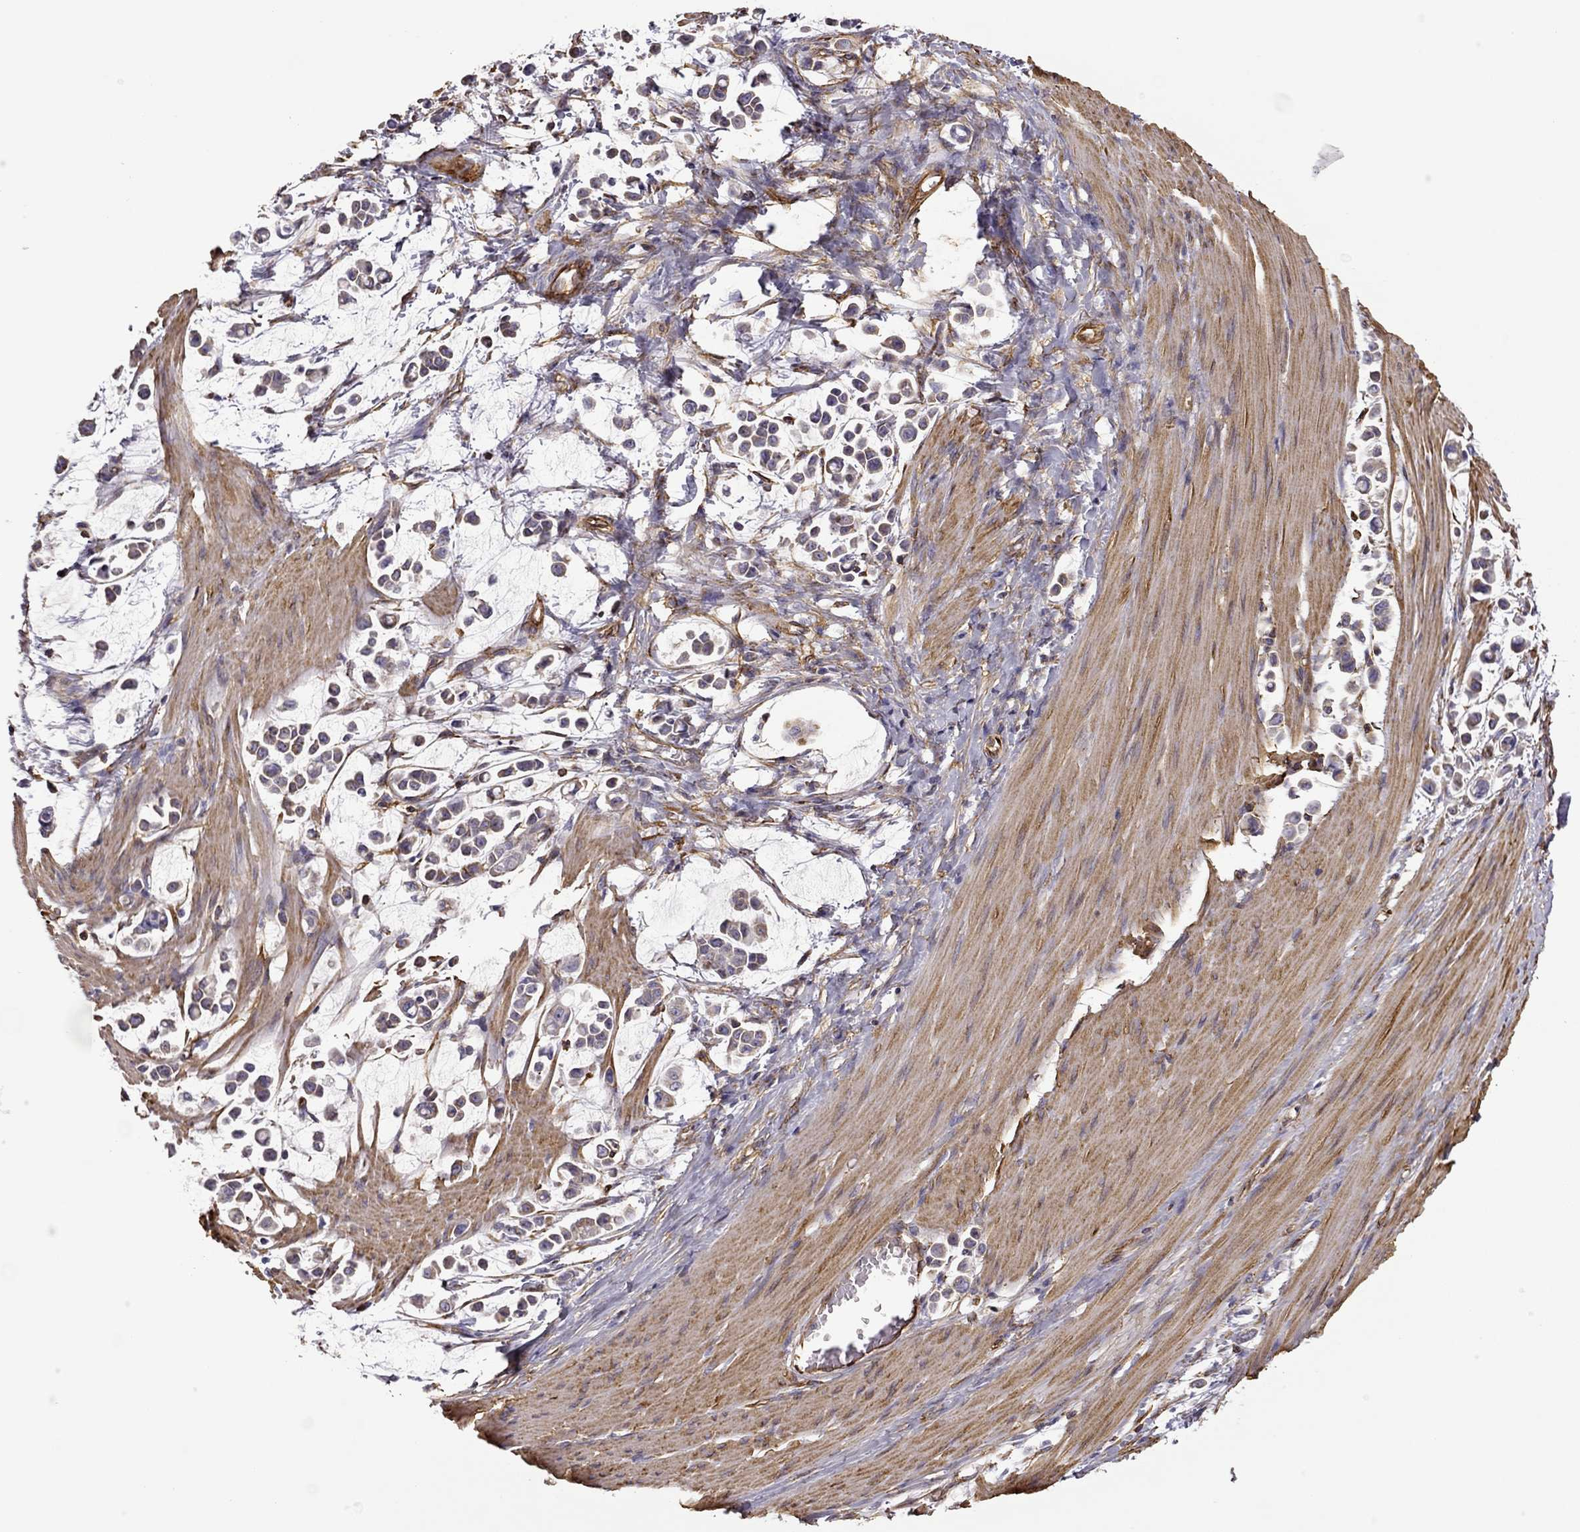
{"staining": {"intensity": "moderate", "quantity": "25%-75%", "location": "cytoplasmic/membranous"}, "tissue": "stomach cancer", "cell_type": "Tumor cells", "image_type": "cancer", "snomed": [{"axis": "morphology", "description": "Adenocarcinoma, NOS"}, {"axis": "topography", "description": "Stomach"}], "caption": "Stomach adenocarcinoma tissue displays moderate cytoplasmic/membranous staining in approximately 25%-75% of tumor cells The protein is stained brown, and the nuclei are stained in blue (DAB IHC with brightfield microscopy, high magnification).", "gene": "MAP4", "patient": {"sex": "male", "age": 82}}